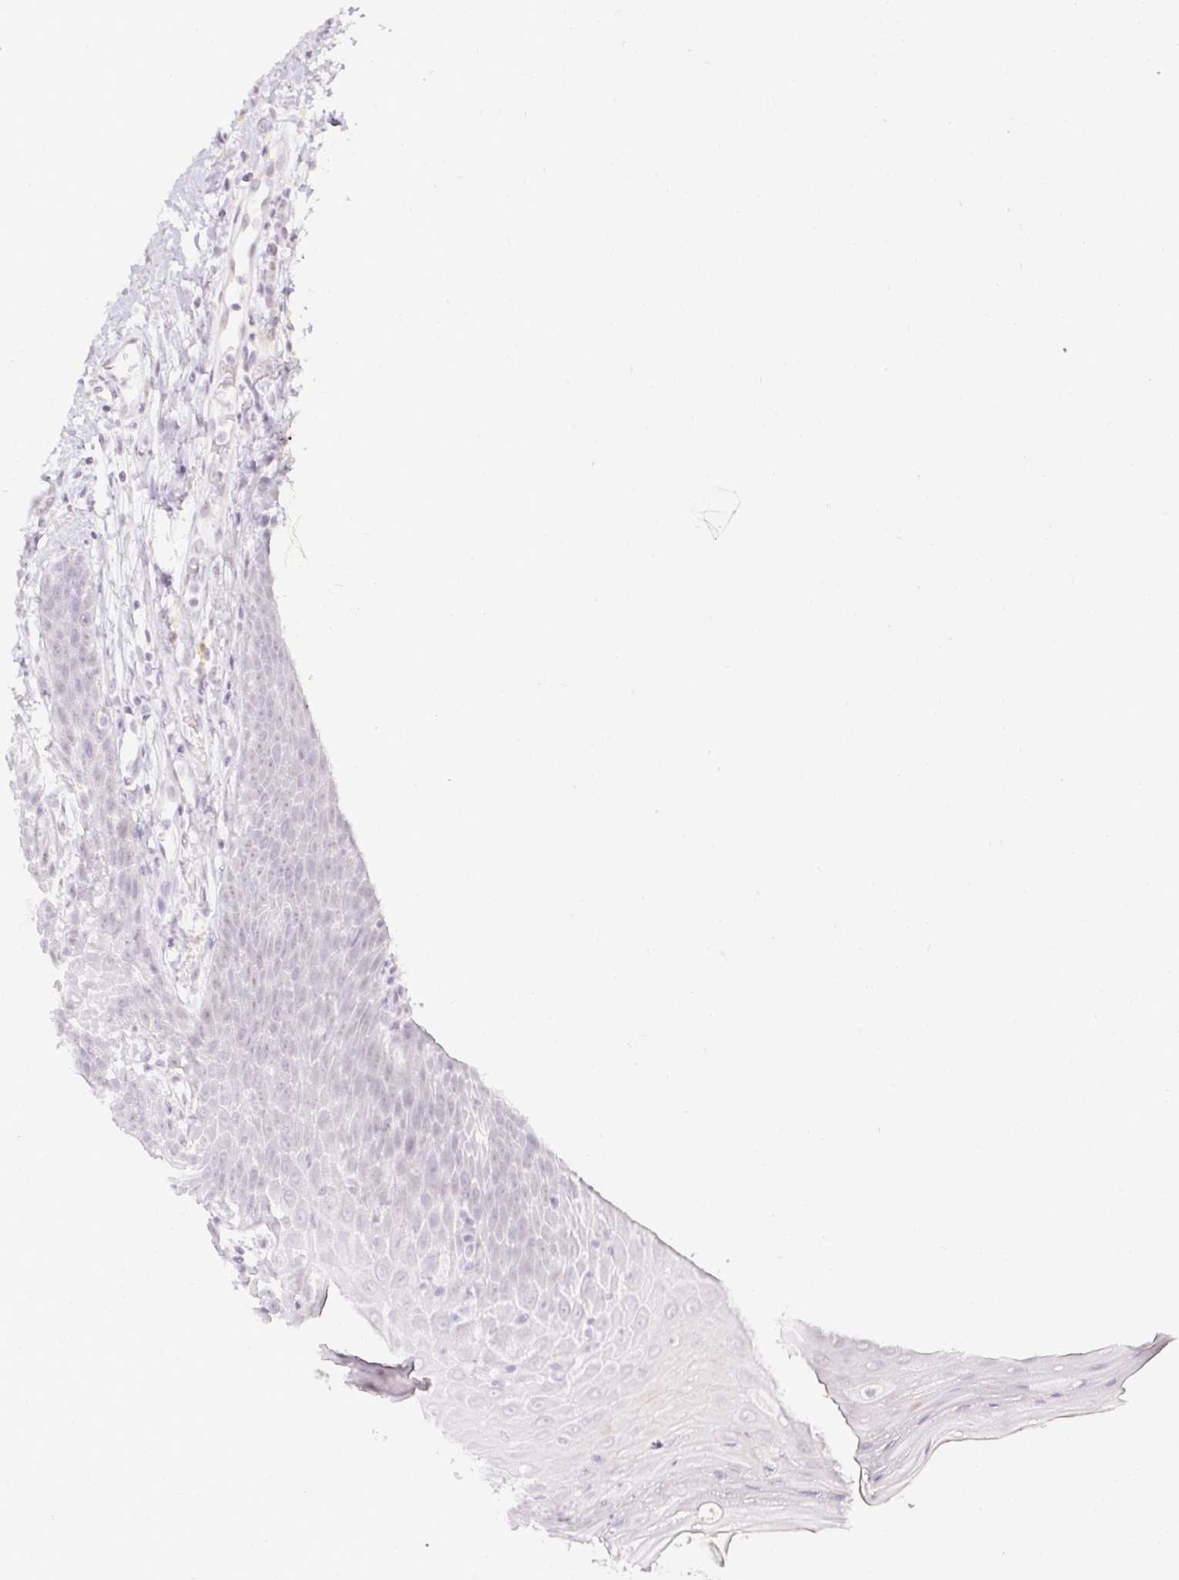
{"staining": {"intensity": "negative", "quantity": "none", "location": "none"}, "tissue": "oral mucosa", "cell_type": "Squamous epithelial cells", "image_type": "normal", "snomed": [{"axis": "morphology", "description": "Normal tissue, NOS"}, {"axis": "topography", "description": "Oral tissue"}, {"axis": "topography", "description": "Tounge, NOS"}], "caption": "A photomicrograph of human oral mucosa is negative for staining in squamous epithelial cells. (Immunohistochemistry, brightfield microscopy, high magnification).", "gene": "ACAN", "patient": {"sex": "female", "age": 59}}